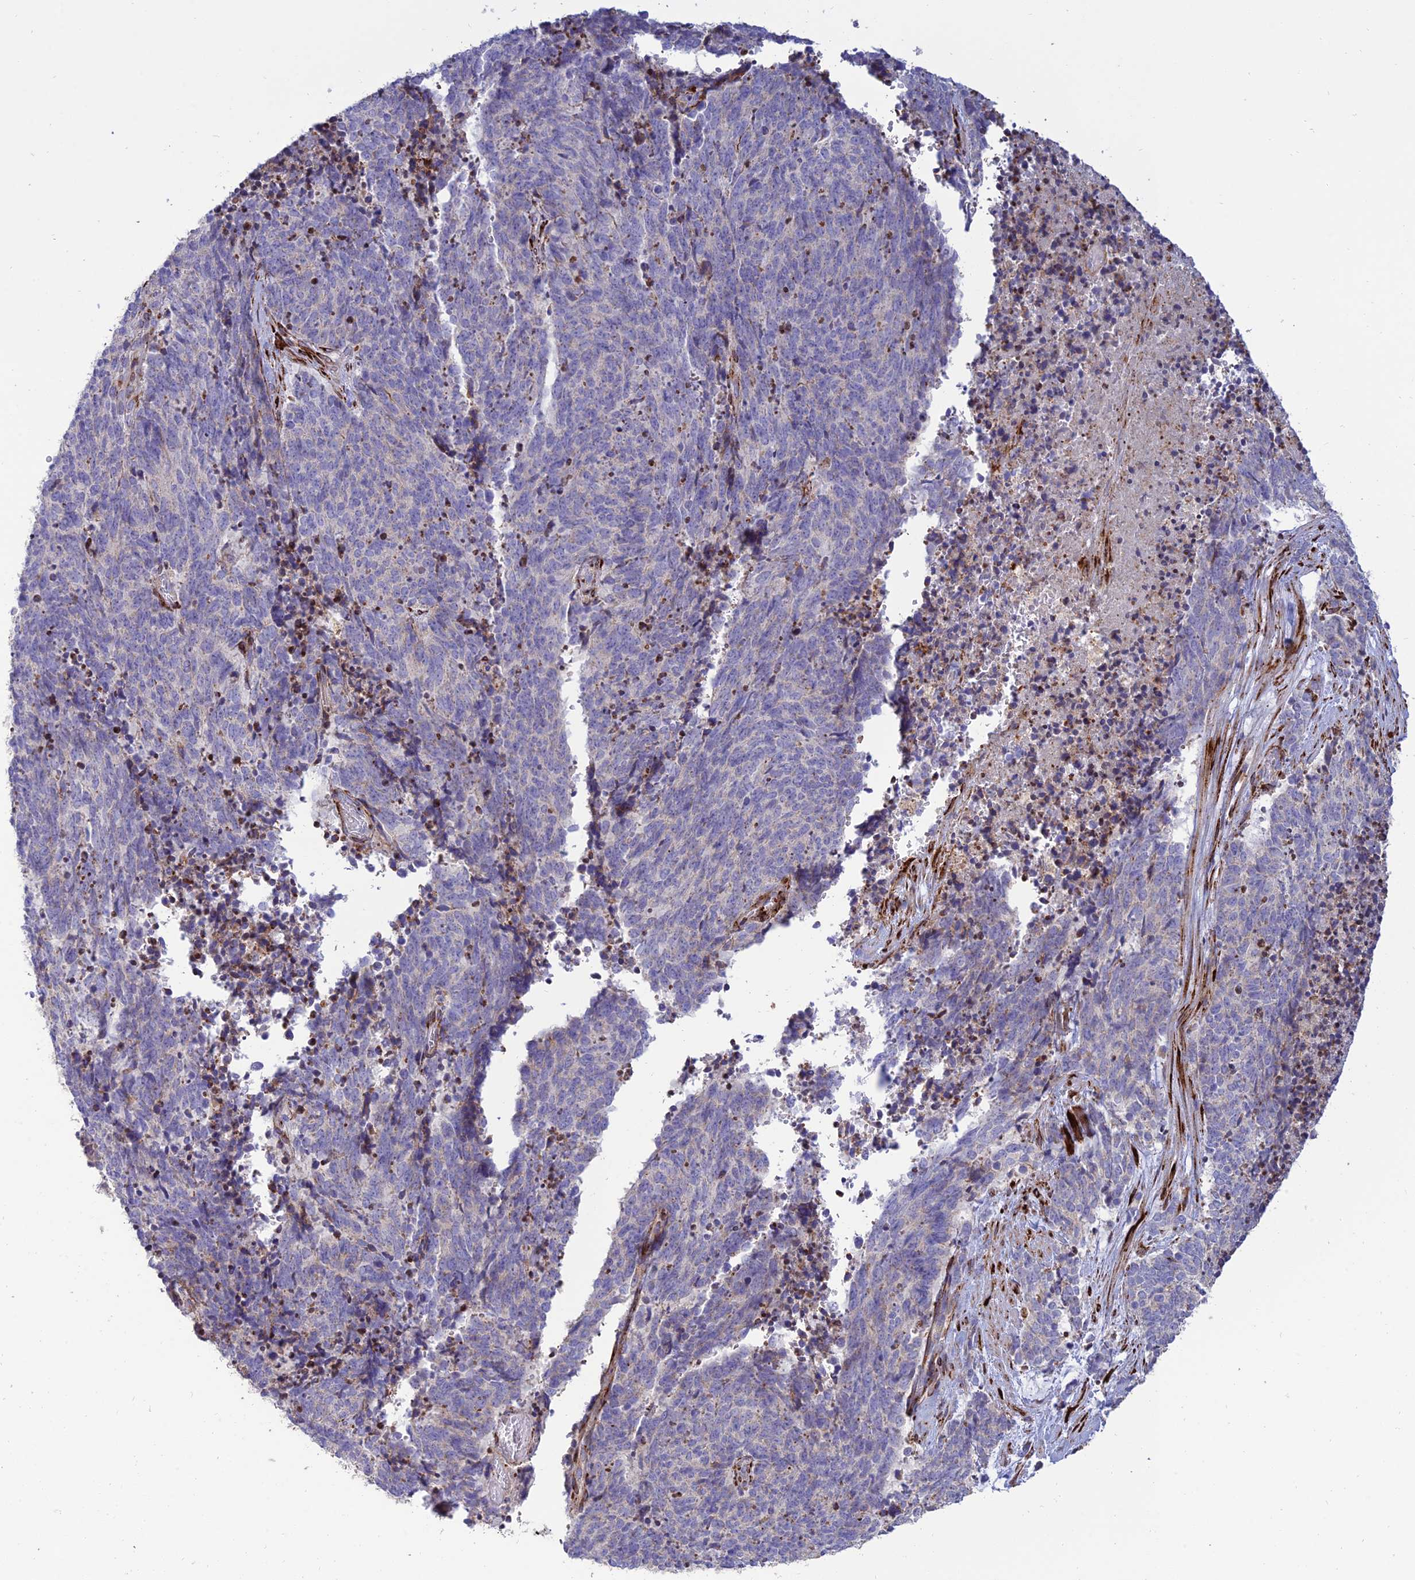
{"staining": {"intensity": "negative", "quantity": "none", "location": "none"}, "tissue": "cervical cancer", "cell_type": "Tumor cells", "image_type": "cancer", "snomed": [{"axis": "morphology", "description": "Squamous cell carcinoma, NOS"}, {"axis": "topography", "description": "Cervix"}], "caption": "Tumor cells are negative for brown protein staining in cervical cancer. (Brightfield microscopy of DAB IHC at high magnification).", "gene": "RCN3", "patient": {"sex": "female", "age": 29}}